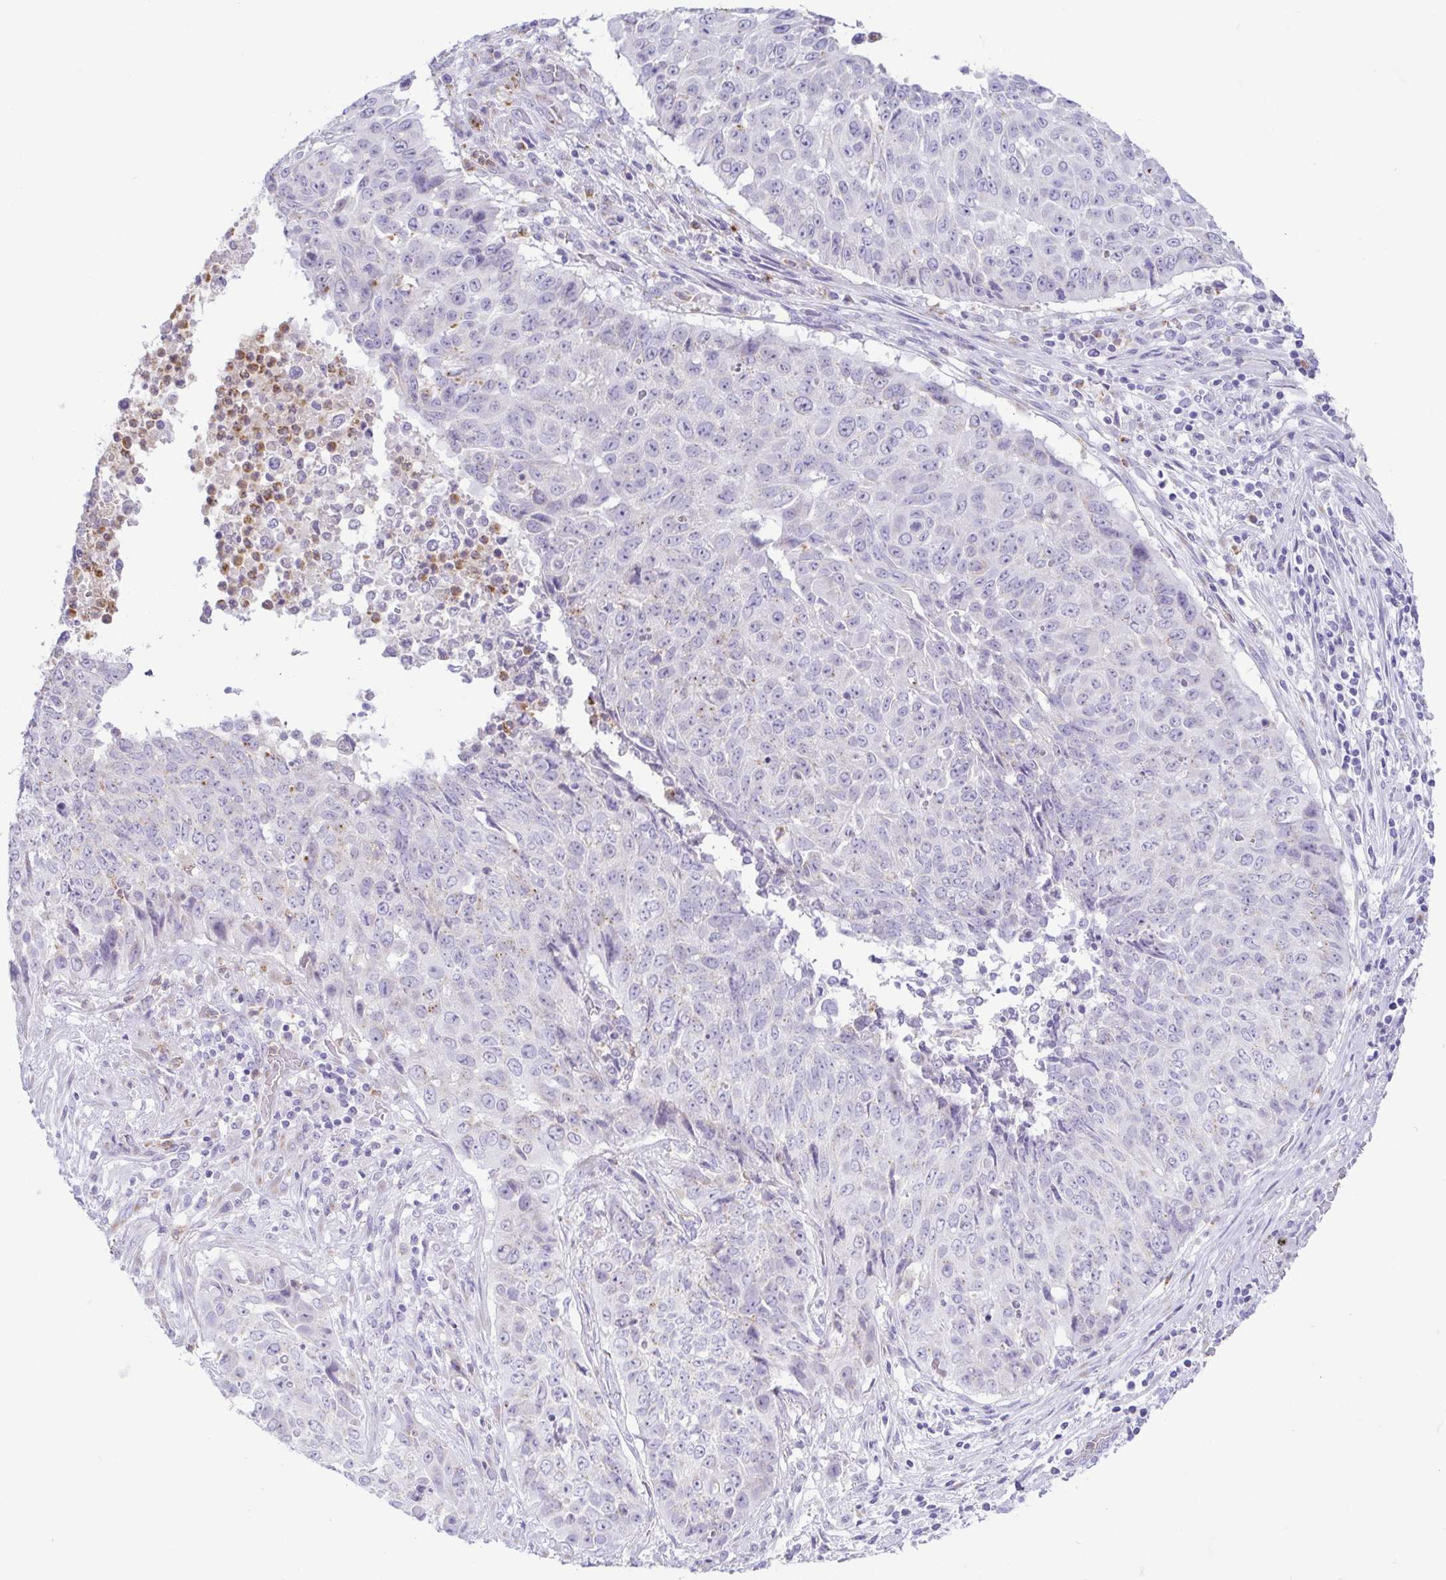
{"staining": {"intensity": "negative", "quantity": "none", "location": "none"}, "tissue": "lung cancer", "cell_type": "Tumor cells", "image_type": "cancer", "snomed": [{"axis": "morphology", "description": "Normal tissue, NOS"}, {"axis": "morphology", "description": "Squamous cell carcinoma, NOS"}, {"axis": "topography", "description": "Bronchus"}, {"axis": "topography", "description": "Lung"}], "caption": "There is no significant staining in tumor cells of lung squamous cell carcinoma.", "gene": "AZU1", "patient": {"sex": "male", "age": 64}}